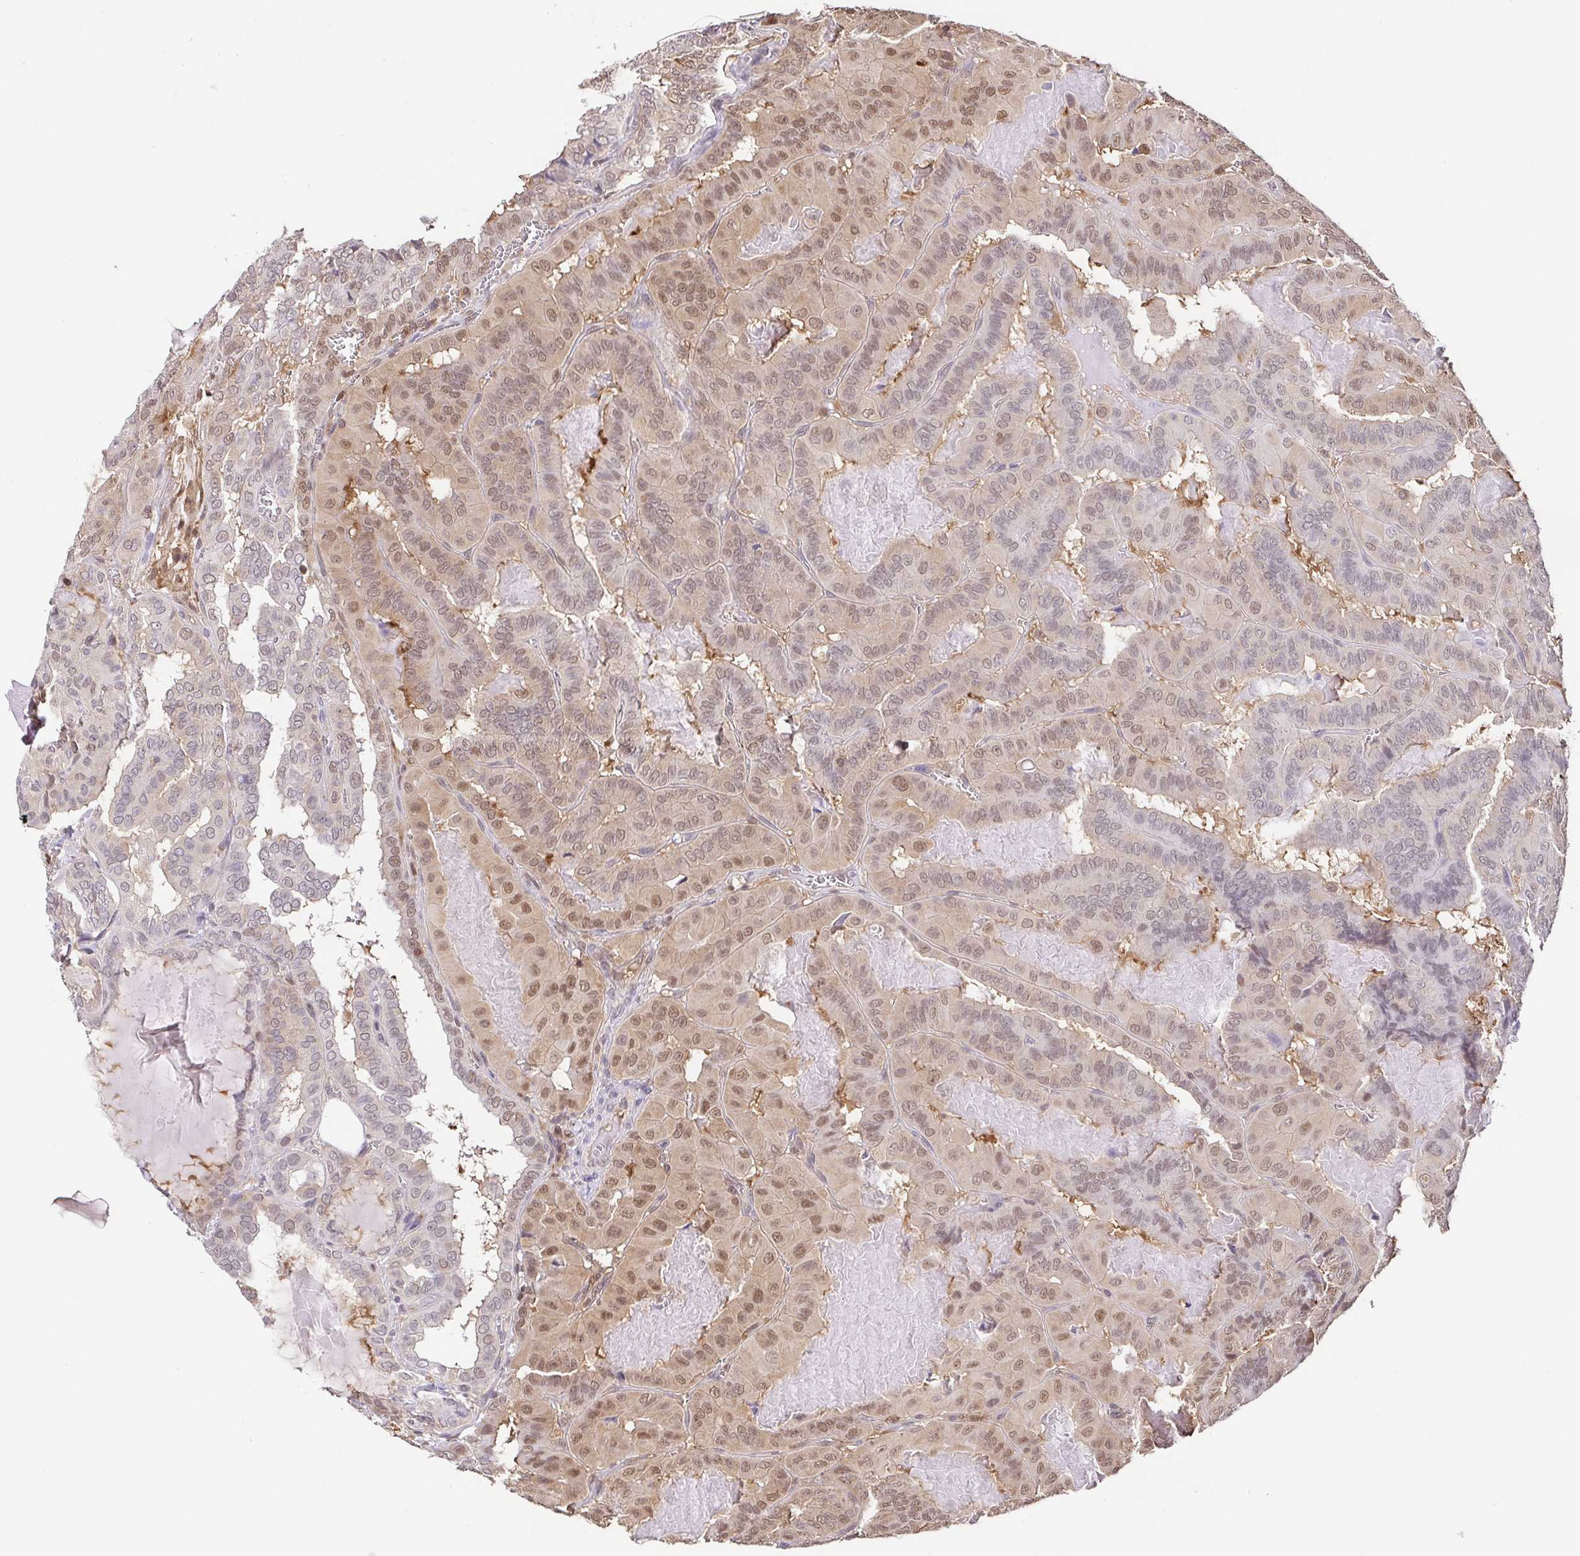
{"staining": {"intensity": "moderate", "quantity": "25%-75%", "location": "cytoplasmic/membranous,nuclear"}, "tissue": "thyroid cancer", "cell_type": "Tumor cells", "image_type": "cancer", "snomed": [{"axis": "morphology", "description": "Papillary adenocarcinoma, NOS"}, {"axis": "topography", "description": "Thyroid gland"}], "caption": "High-magnification brightfield microscopy of thyroid cancer (papillary adenocarcinoma) stained with DAB (3,3'-diaminobenzidine) (brown) and counterstained with hematoxylin (blue). tumor cells exhibit moderate cytoplasmic/membranous and nuclear positivity is seen in about25%-75% of cells. Nuclei are stained in blue.", "gene": "PSMB9", "patient": {"sex": "female", "age": 46}}